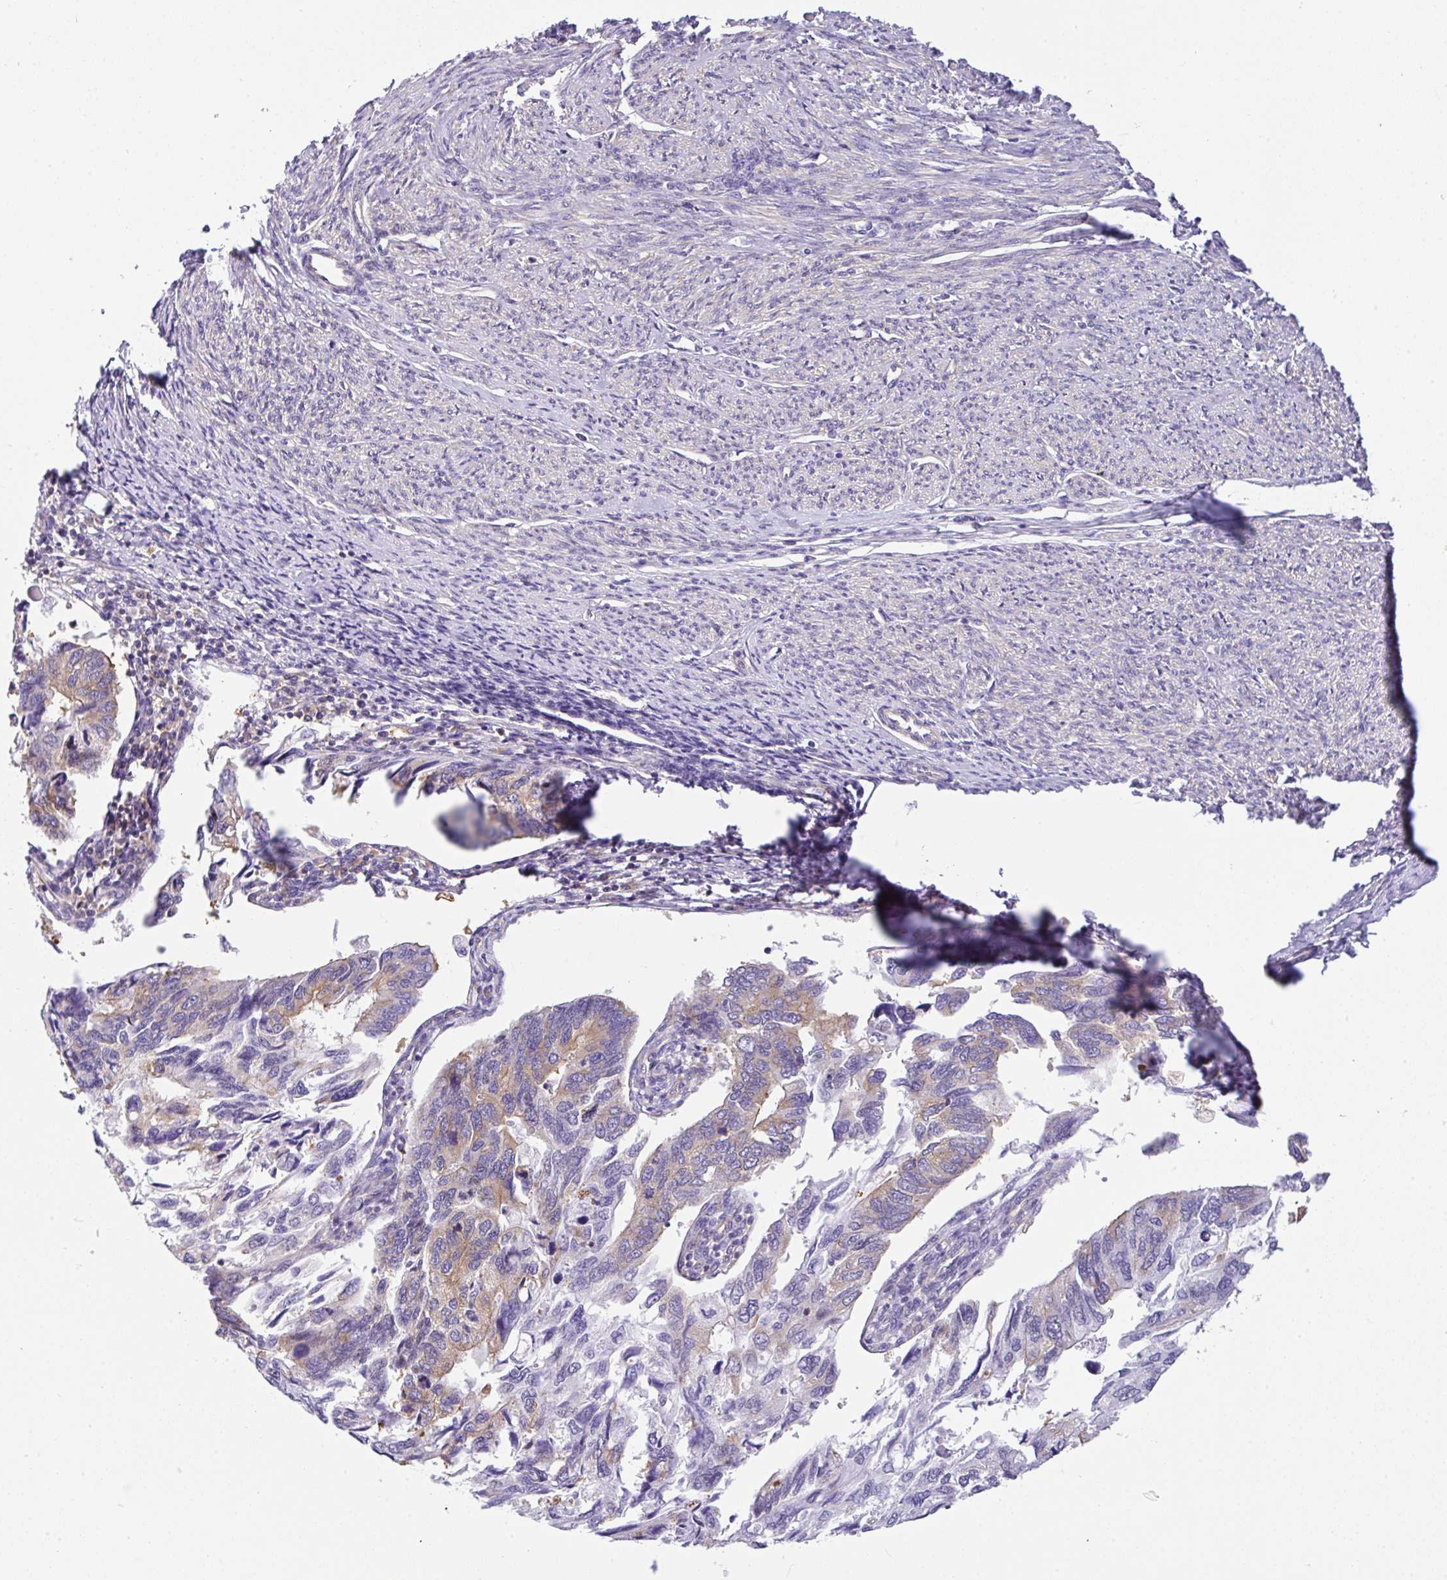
{"staining": {"intensity": "weak", "quantity": "<25%", "location": "cytoplasmic/membranous"}, "tissue": "endometrial cancer", "cell_type": "Tumor cells", "image_type": "cancer", "snomed": [{"axis": "morphology", "description": "Carcinoma, NOS"}, {"axis": "topography", "description": "Uterus"}], "caption": "High magnification brightfield microscopy of endometrial cancer stained with DAB (3,3'-diaminobenzidine) (brown) and counterstained with hematoxylin (blue): tumor cells show no significant expression.", "gene": "GFPT2", "patient": {"sex": "female", "age": 76}}